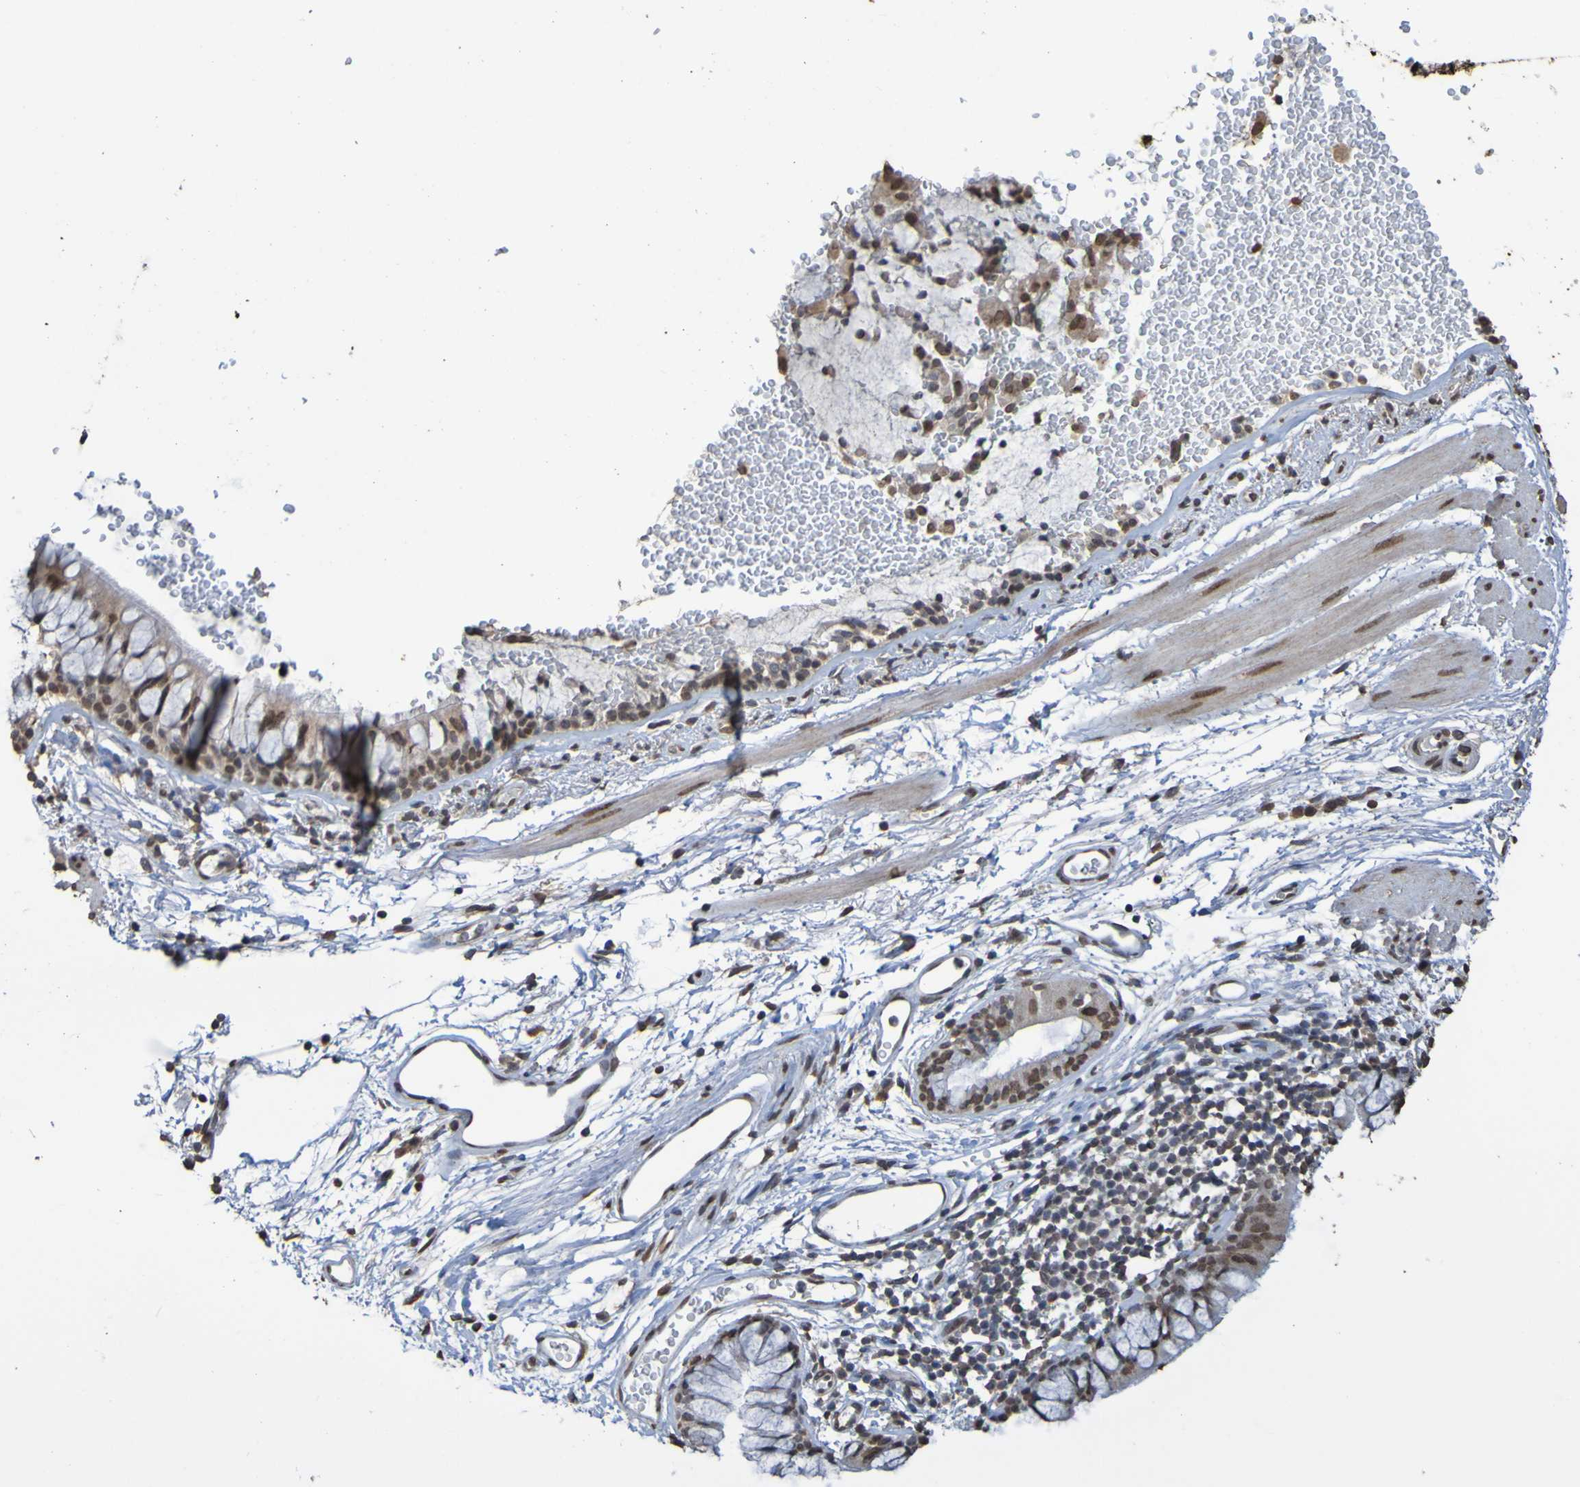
{"staining": {"intensity": "moderate", "quantity": ">75%", "location": "cytoplasmic/membranous,nuclear"}, "tissue": "bronchus", "cell_type": "Respiratory epithelial cells", "image_type": "normal", "snomed": [{"axis": "morphology", "description": "Normal tissue, NOS"}, {"axis": "topography", "description": "Cartilage tissue"}, {"axis": "topography", "description": "Bronchus"}], "caption": "Moderate cytoplasmic/membranous,nuclear protein expression is appreciated in about >75% of respiratory epithelial cells in bronchus. The staining was performed using DAB (3,3'-diaminobenzidine), with brown indicating positive protein expression. Nuclei are stained blue with hematoxylin.", "gene": "ALKBH2", "patient": {"sex": "female", "age": 53}}